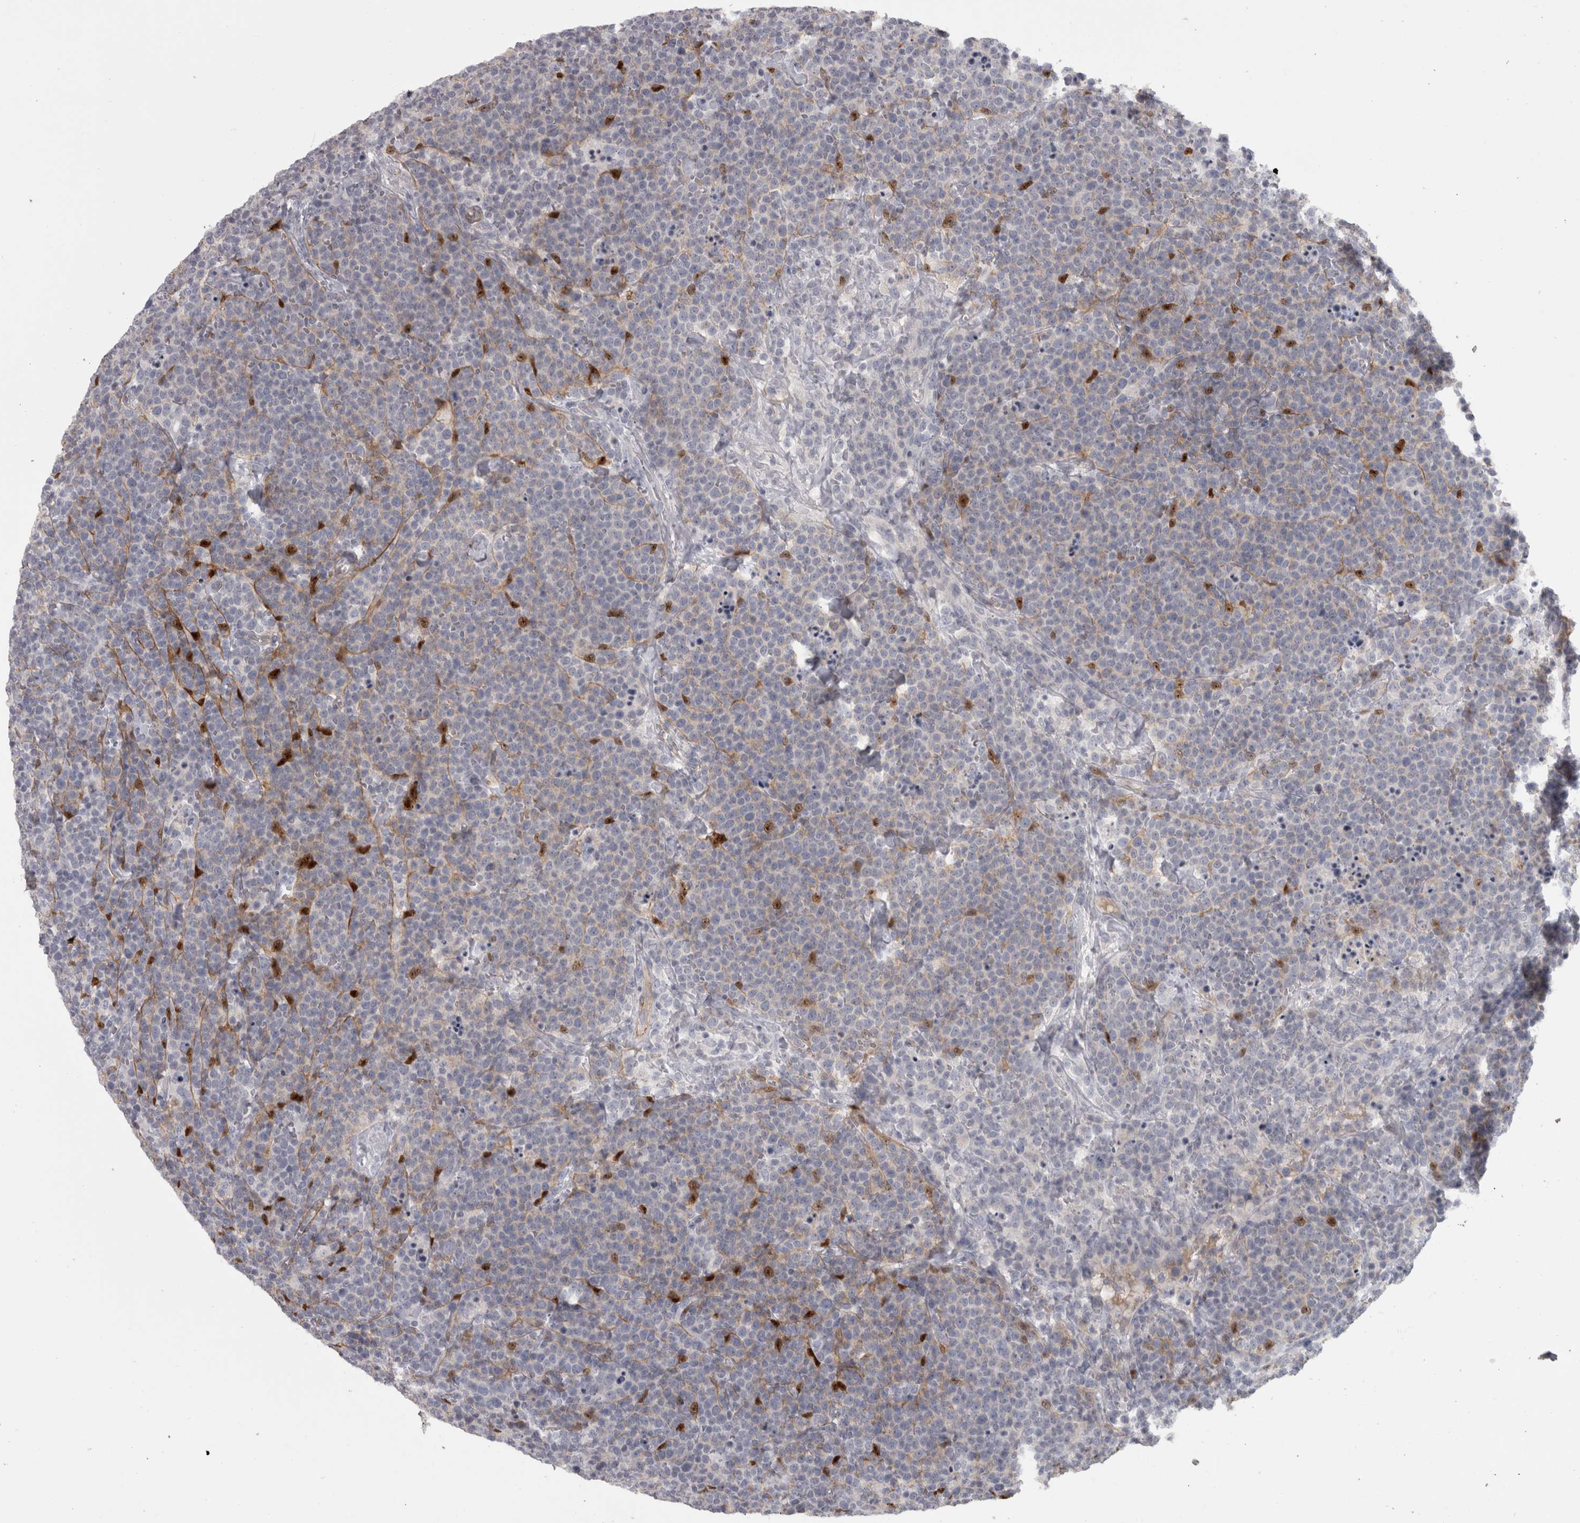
{"staining": {"intensity": "negative", "quantity": "none", "location": "none"}, "tissue": "lymphoma", "cell_type": "Tumor cells", "image_type": "cancer", "snomed": [{"axis": "morphology", "description": "Malignant lymphoma, non-Hodgkin's type, High grade"}, {"axis": "topography", "description": "Lymph node"}], "caption": "Lymphoma was stained to show a protein in brown. There is no significant staining in tumor cells. (DAB (3,3'-diaminobenzidine) immunohistochemistry, high magnification).", "gene": "PPP1R12B", "patient": {"sex": "male", "age": 61}}